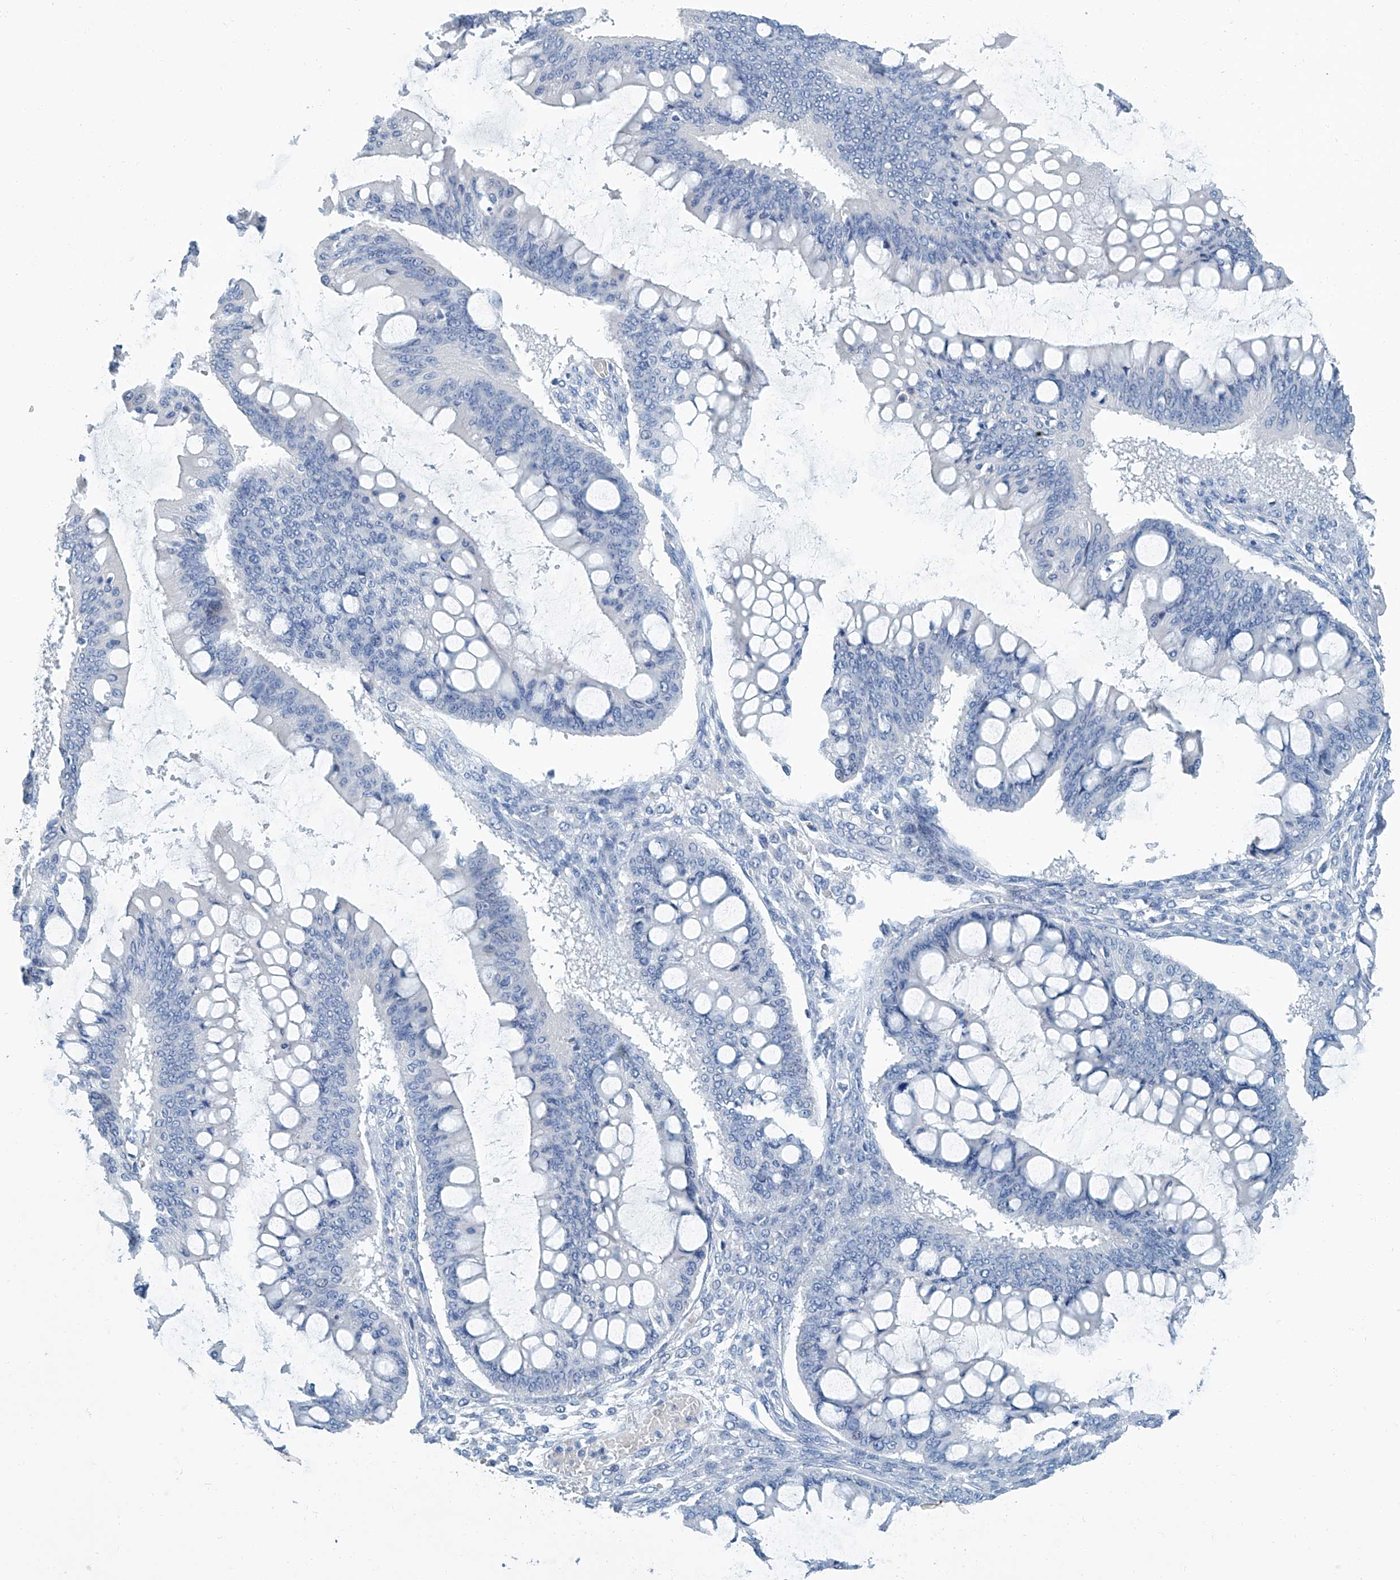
{"staining": {"intensity": "negative", "quantity": "none", "location": "none"}, "tissue": "ovarian cancer", "cell_type": "Tumor cells", "image_type": "cancer", "snomed": [{"axis": "morphology", "description": "Cystadenocarcinoma, mucinous, NOS"}, {"axis": "topography", "description": "Ovary"}], "caption": "DAB immunohistochemical staining of ovarian cancer (mucinous cystadenocarcinoma) demonstrates no significant staining in tumor cells.", "gene": "CYP2A7", "patient": {"sex": "female", "age": 73}}